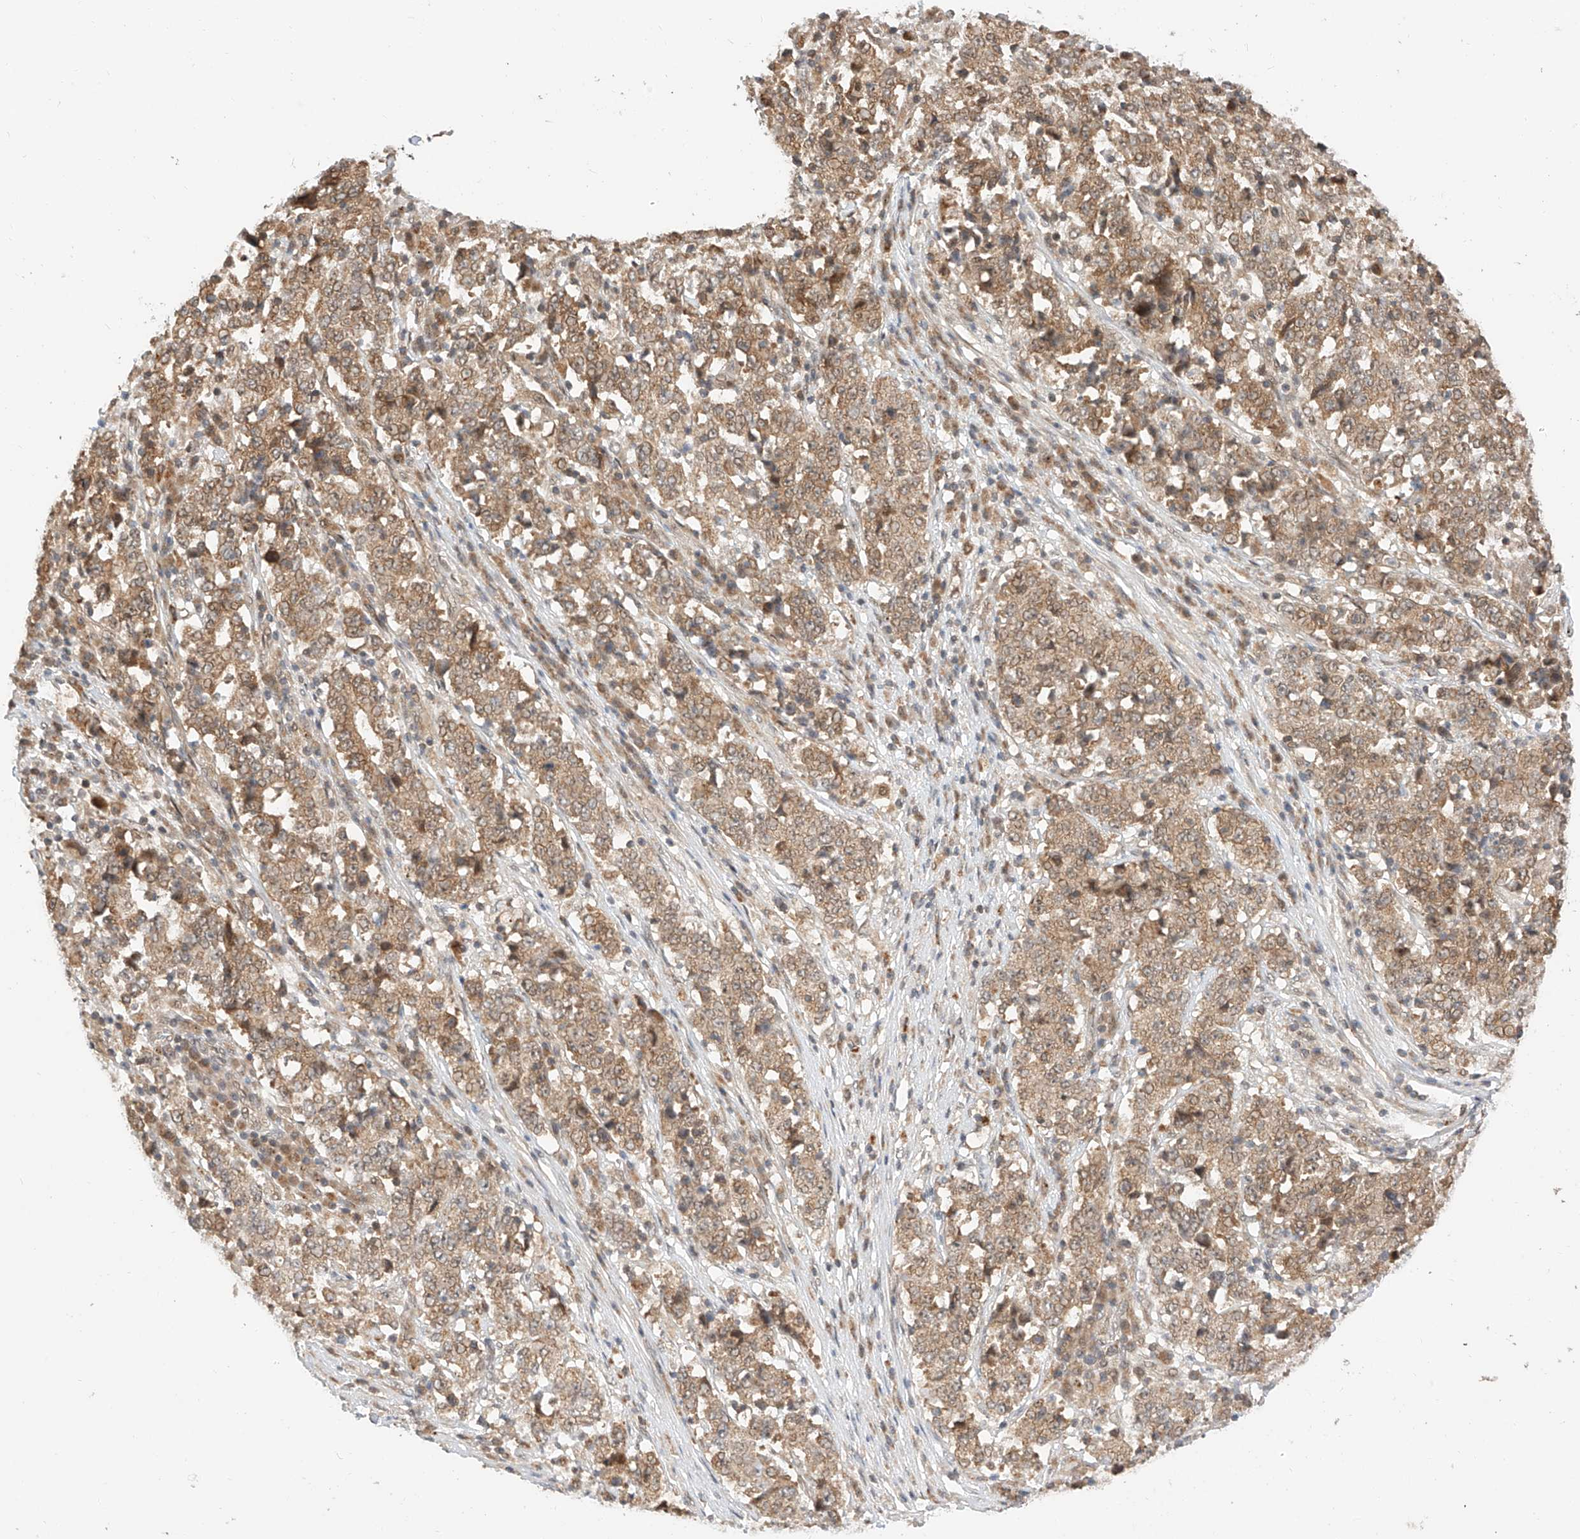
{"staining": {"intensity": "weak", "quantity": ">75%", "location": "cytoplasmic/membranous"}, "tissue": "stomach cancer", "cell_type": "Tumor cells", "image_type": "cancer", "snomed": [{"axis": "morphology", "description": "Adenocarcinoma, NOS"}, {"axis": "topography", "description": "Stomach"}], "caption": "DAB (3,3'-diaminobenzidine) immunohistochemical staining of adenocarcinoma (stomach) exhibits weak cytoplasmic/membranous protein positivity in about >75% of tumor cells.", "gene": "EIF4H", "patient": {"sex": "male", "age": 59}}